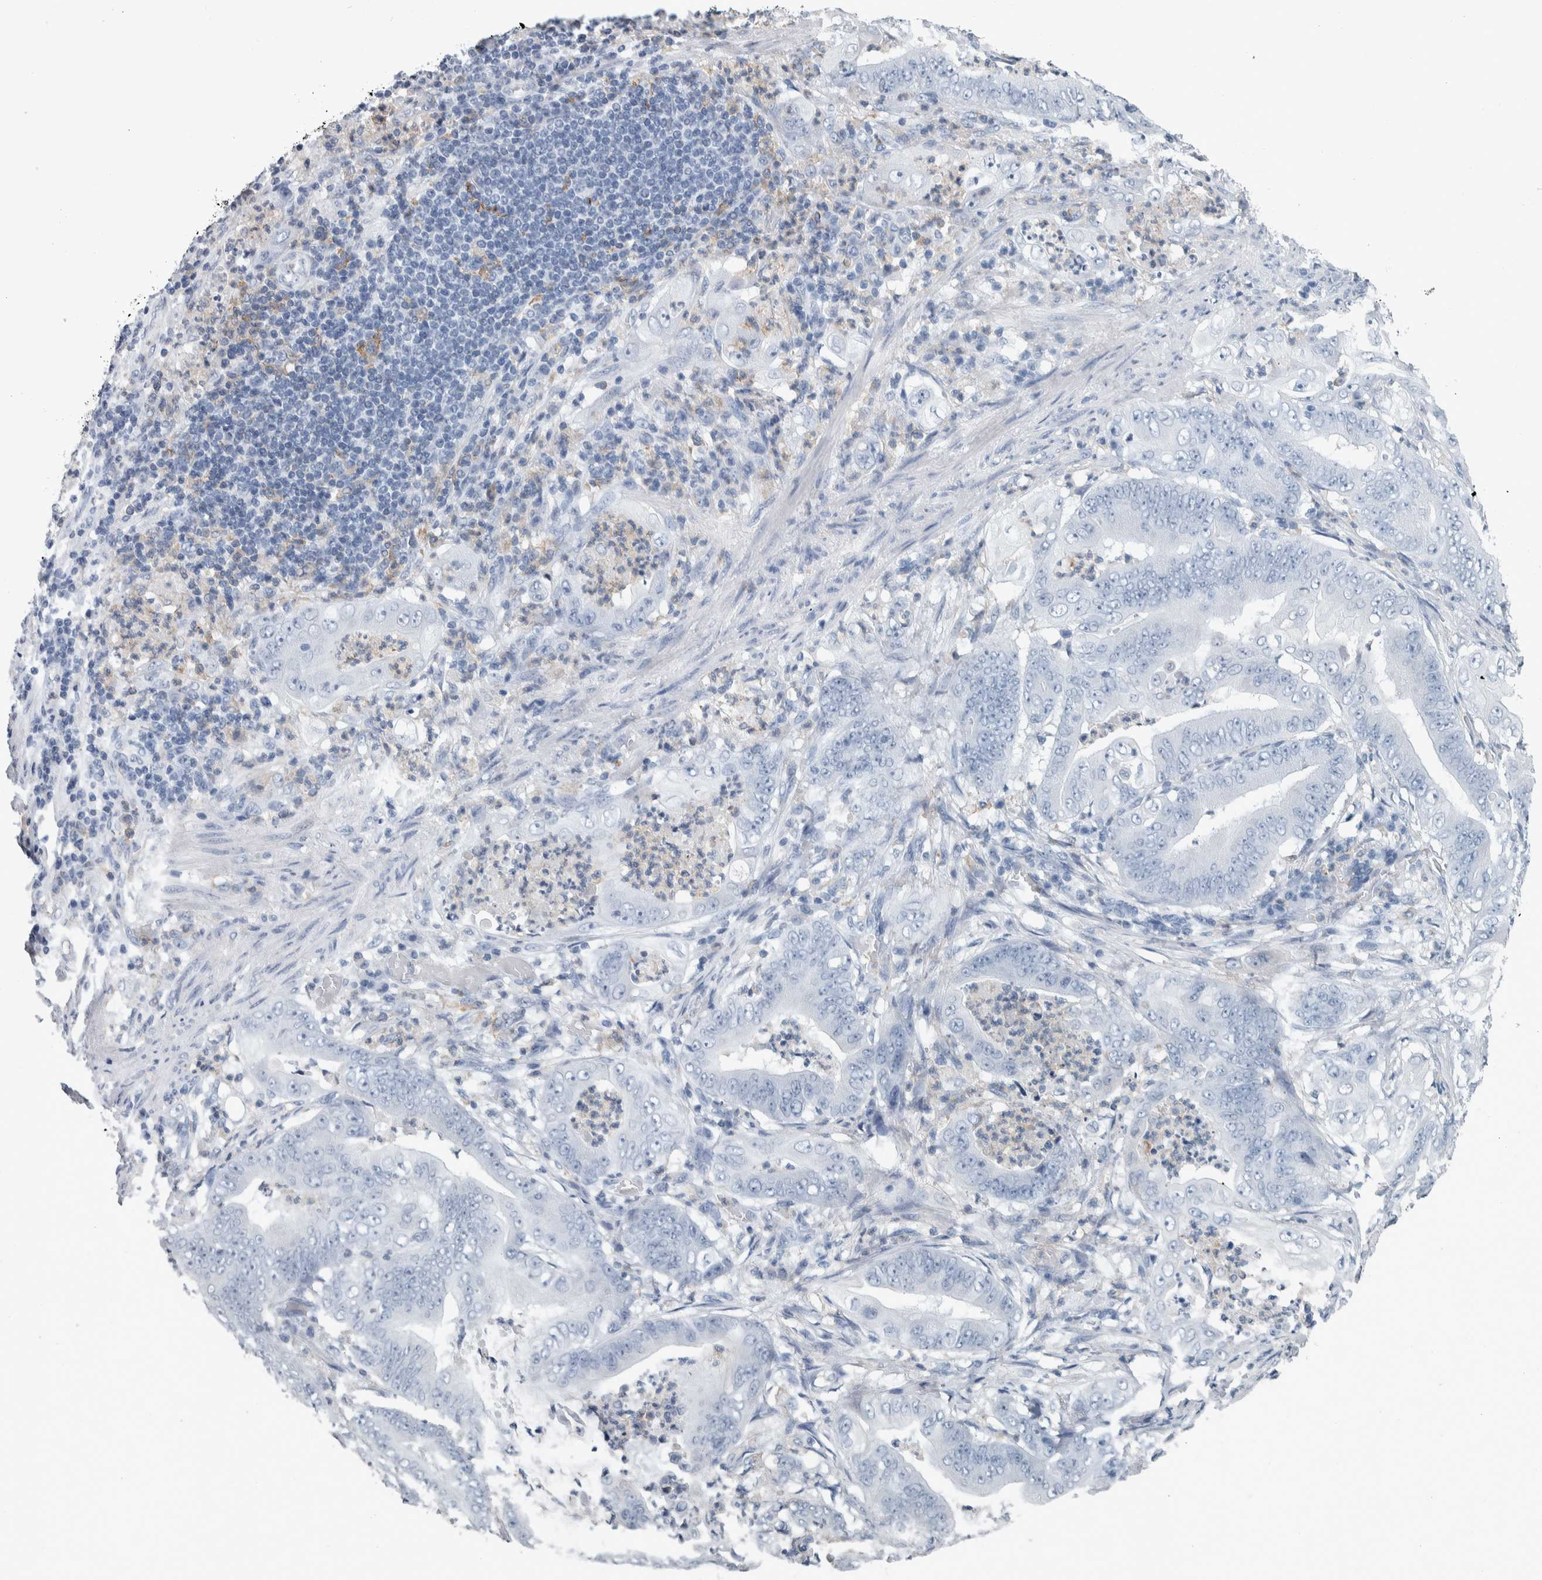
{"staining": {"intensity": "negative", "quantity": "none", "location": "none"}, "tissue": "stomach cancer", "cell_type": "Tumor cells", "image_type": "cancer", "snomed": [{"axis": "morphology", "description": "Adenocarcinoma, NOS"}, {"axis": "topography", "description": "Stomach"}], "caption": "High power microscopy micrograph of an immunohistochemistry (IHC) histopathology image of adenocarcinoma (stomach), revealing no significant expression in tumor cells. Brightfield microscopy of immunohistochemistry stained with DAB (brown) and hematoxylin (blue), captured at high magnification.", "gene": "SKAP2", "patient": {"sex": "female", "age": 73}}